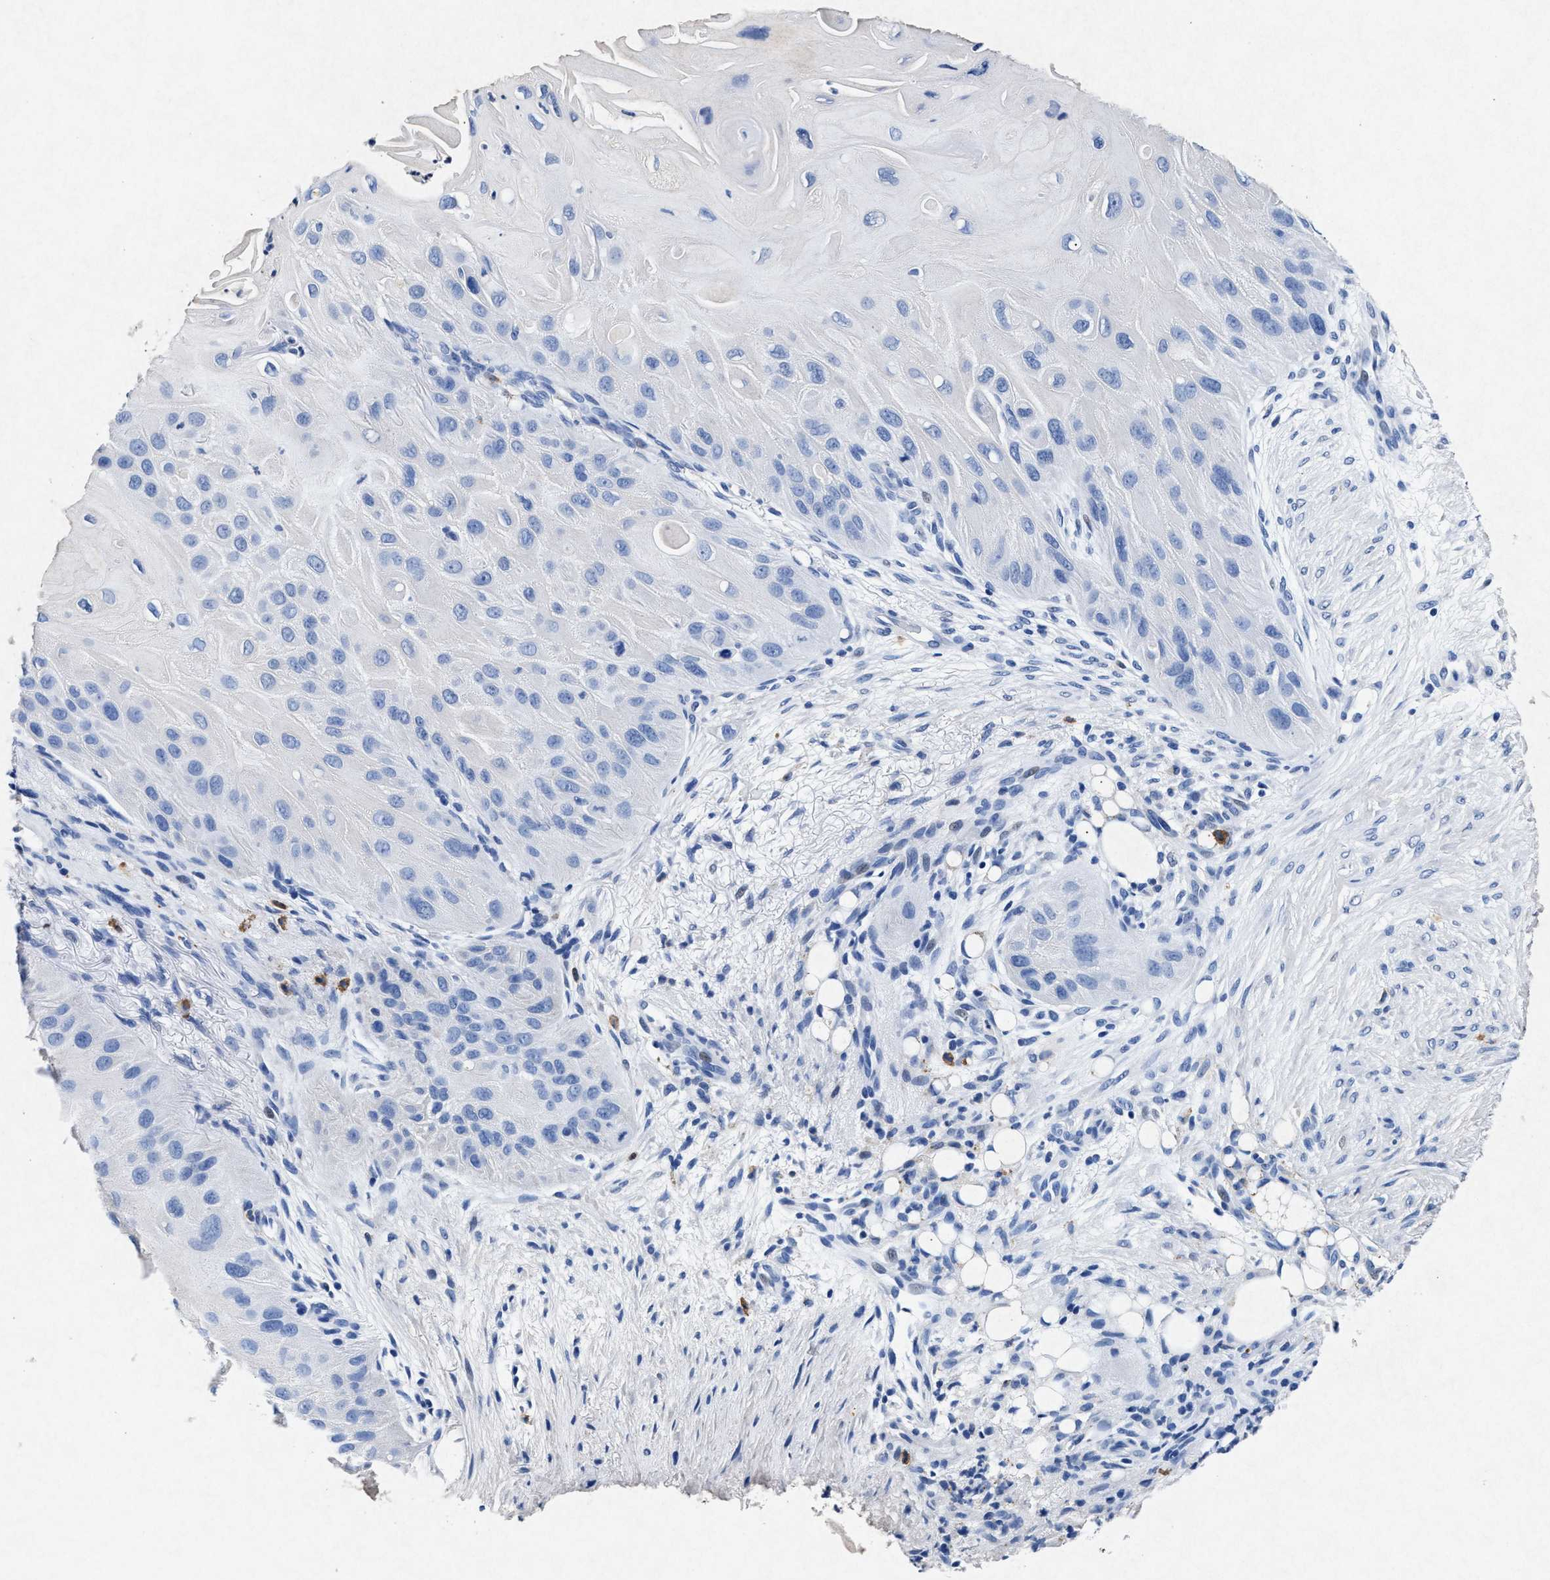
{"staining": {"intensity": "negative", "quantity": "none", "location": "none"}, "tissue": "skin cancer", "cell_type": "Tumor cells", "image_type": "cancer", "snomed": [{"axis": "morphology", "description": "Squamous cell carcinoma, NOS"}, {"axis": "topography", "description": "Skin"}], "caption": "Immunohistochemistry (IHC) image of neoplastic tissue: human squamous cell carcinoma (skin) stained with DAB displays no significant protein positivity in tumor cells.", "gene": "MAP6", "patient": {"sex": "female", "age": 77}}